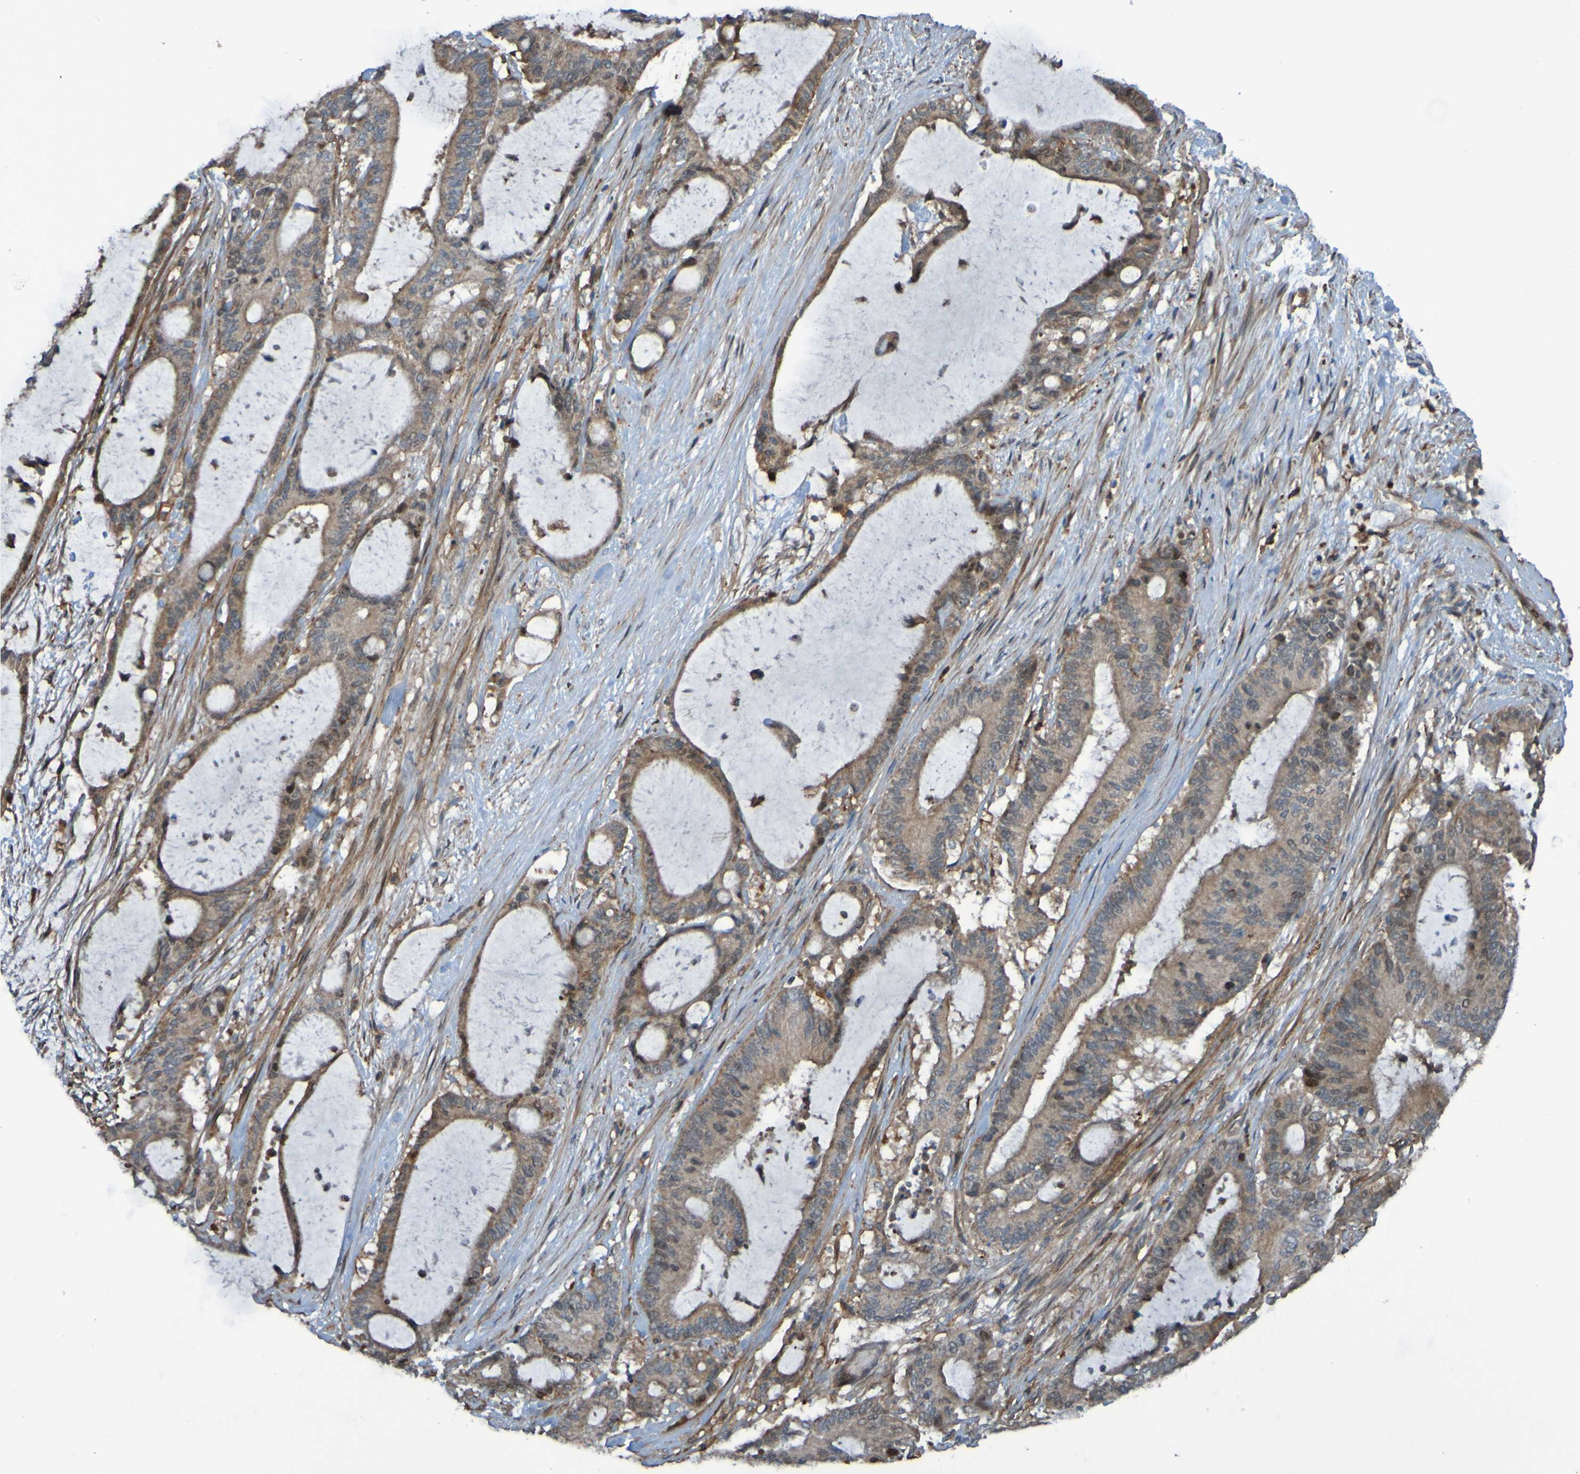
{"staining": {"intensity": "weak", "quantity": ">75%", "location": "cytoplasmic/membranous"}, "tissue": "liver cancer", "cell_type": "Tumor cells", "image_type": "cancer", "snomed": [{"axis": "morphology", "description": "Cholangiocarcinoma"}, {"axis": "topography", "description": "Liver"}], "caption": "Immunohistochemistry of human liver cancer (cholangiocarcinoma) demonstrates low levels of weak cytoplasmic/membranous staining in approximately >75% of tumor cells.", "gene": "PDGFB", "patient": {"sex": "female", "age": 73}}